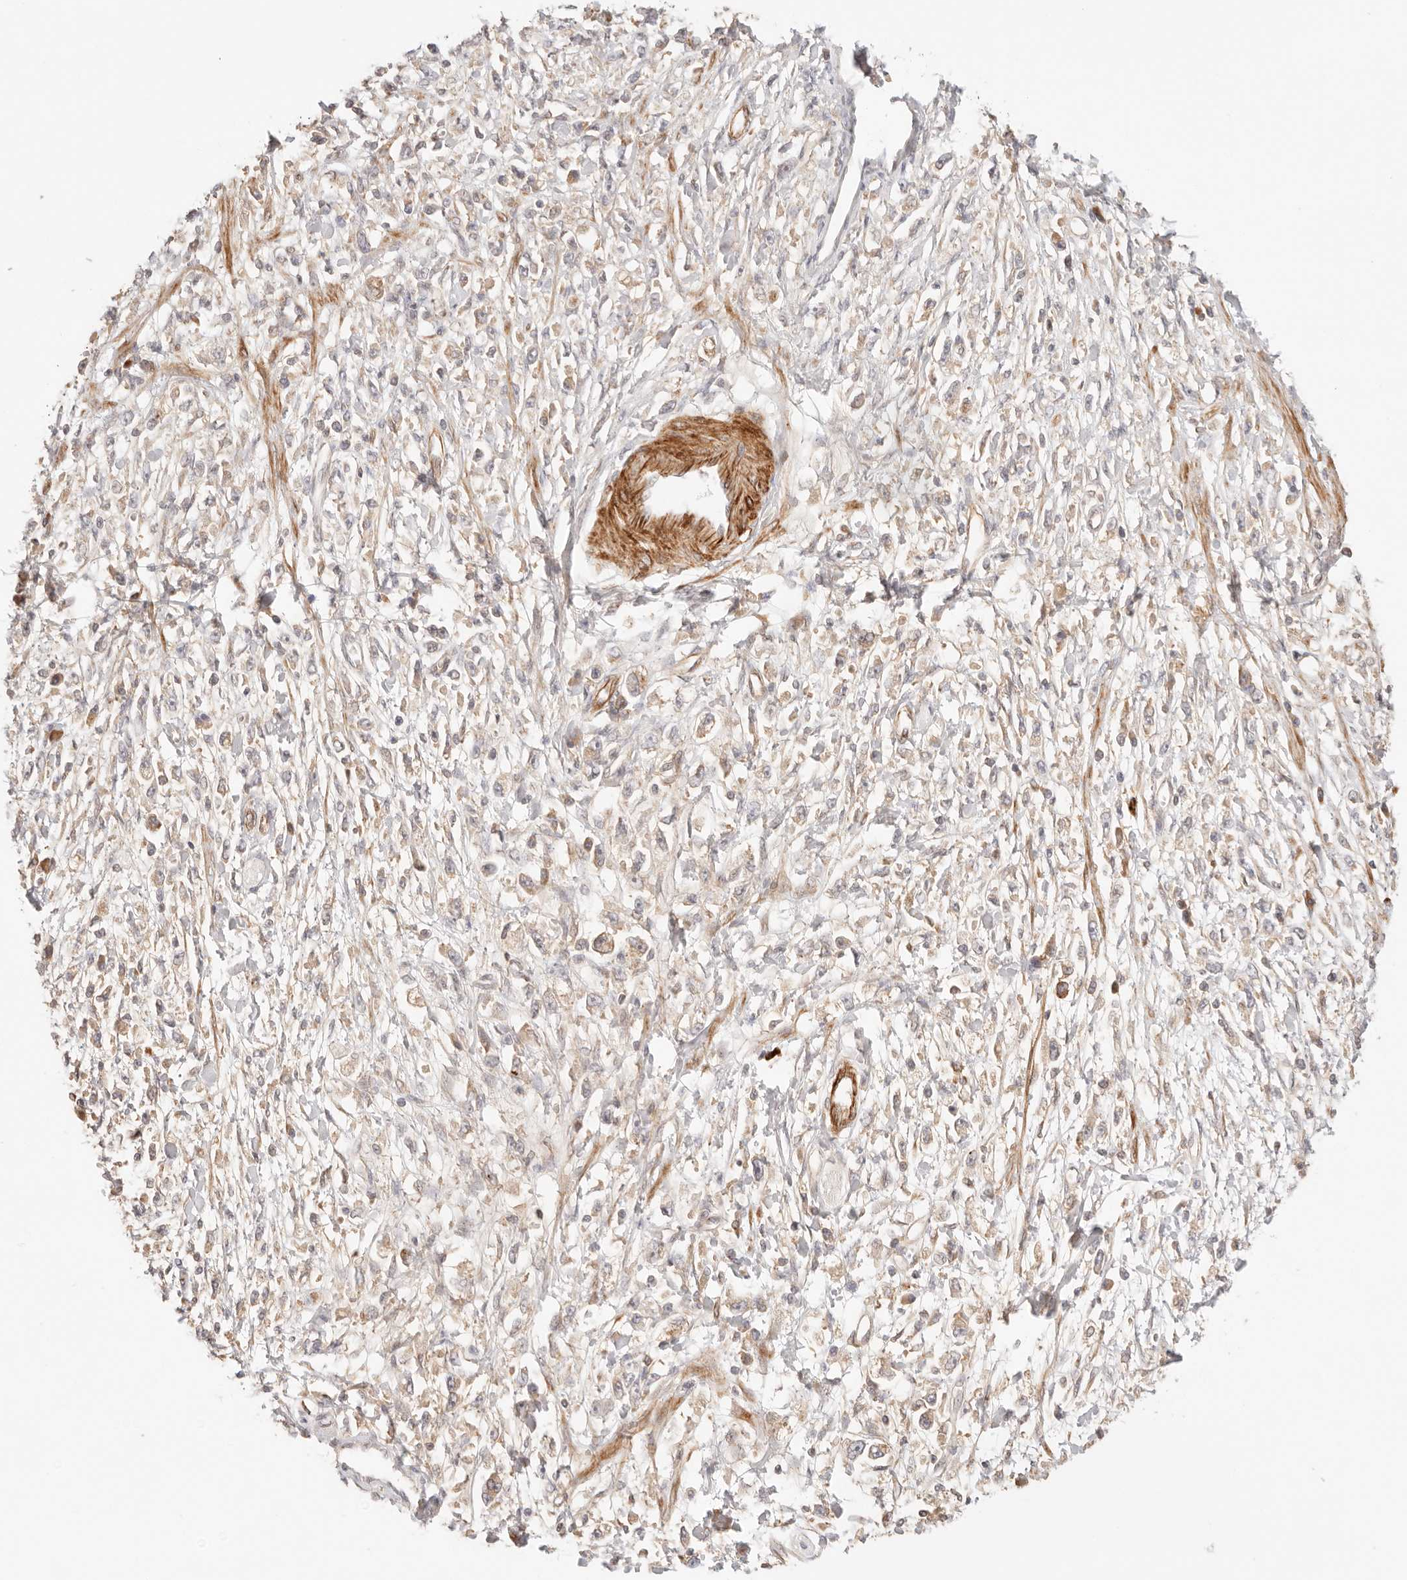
{"staining": {"intensity": "weak", "quantity": ">75%", "location": "cytoplasmic/membranous"}, "tissue": "stomach cancer", "cell_type": "Tumor cells", "image_type": "cancer", "snomed": [{"axis": "morphology", "description": "Adenocarcinoma, NOS"}, {"axis": "topography", "description": "Stomach"}], "caption": "Immunohistochemistry photomicrograph of neoplastic tissue: human stomach cancer (adenocarcinoma) stained using immunohistochemistry demonstrates low levels of weak protein expression localized specifically in the cytoplasmic/membranous of tumor cells, appearing as a cytoplasmic/membranous brown color.", "gene": "IL1R2", "patient": {"sex": "female", "age": 59}}